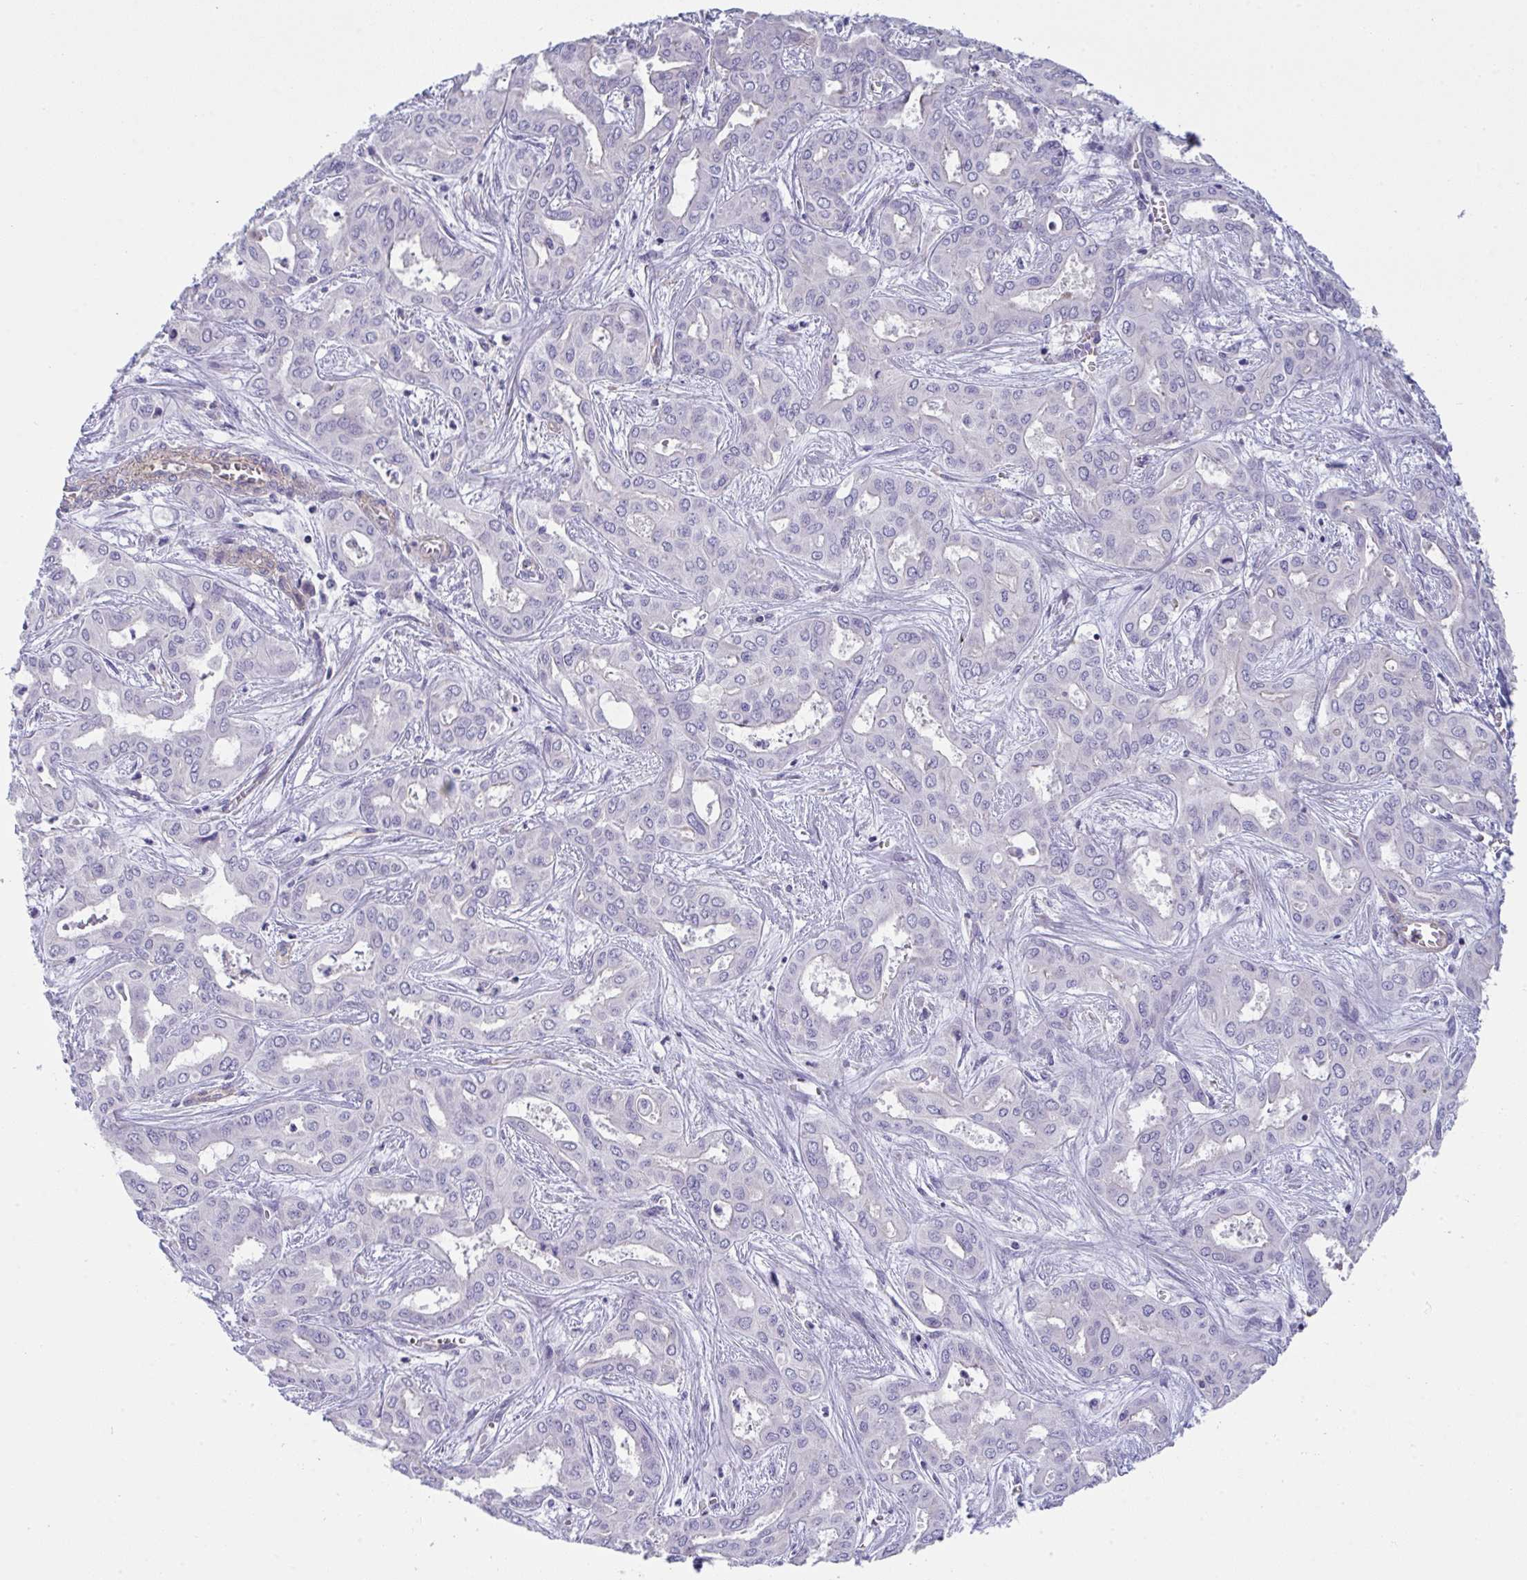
{"staining": {"intensity": "negative", "quantity": "none", "location": "none"}, "tissue": "liver cancer", "cell_type": "Tumor cells", "image_type": "cancer", "snomed": [{"axis": "morphology", "description": "Cholangiocarcinoma"}, {"axis": "topography", "description": "Liver"}], "caption": "This is an IHC photomicrograph of liver cholangiocarcinoma. There is no staining in tumor cells.", "gene": "MYL12A", "patient": {"sex": "female", "age": 64}}